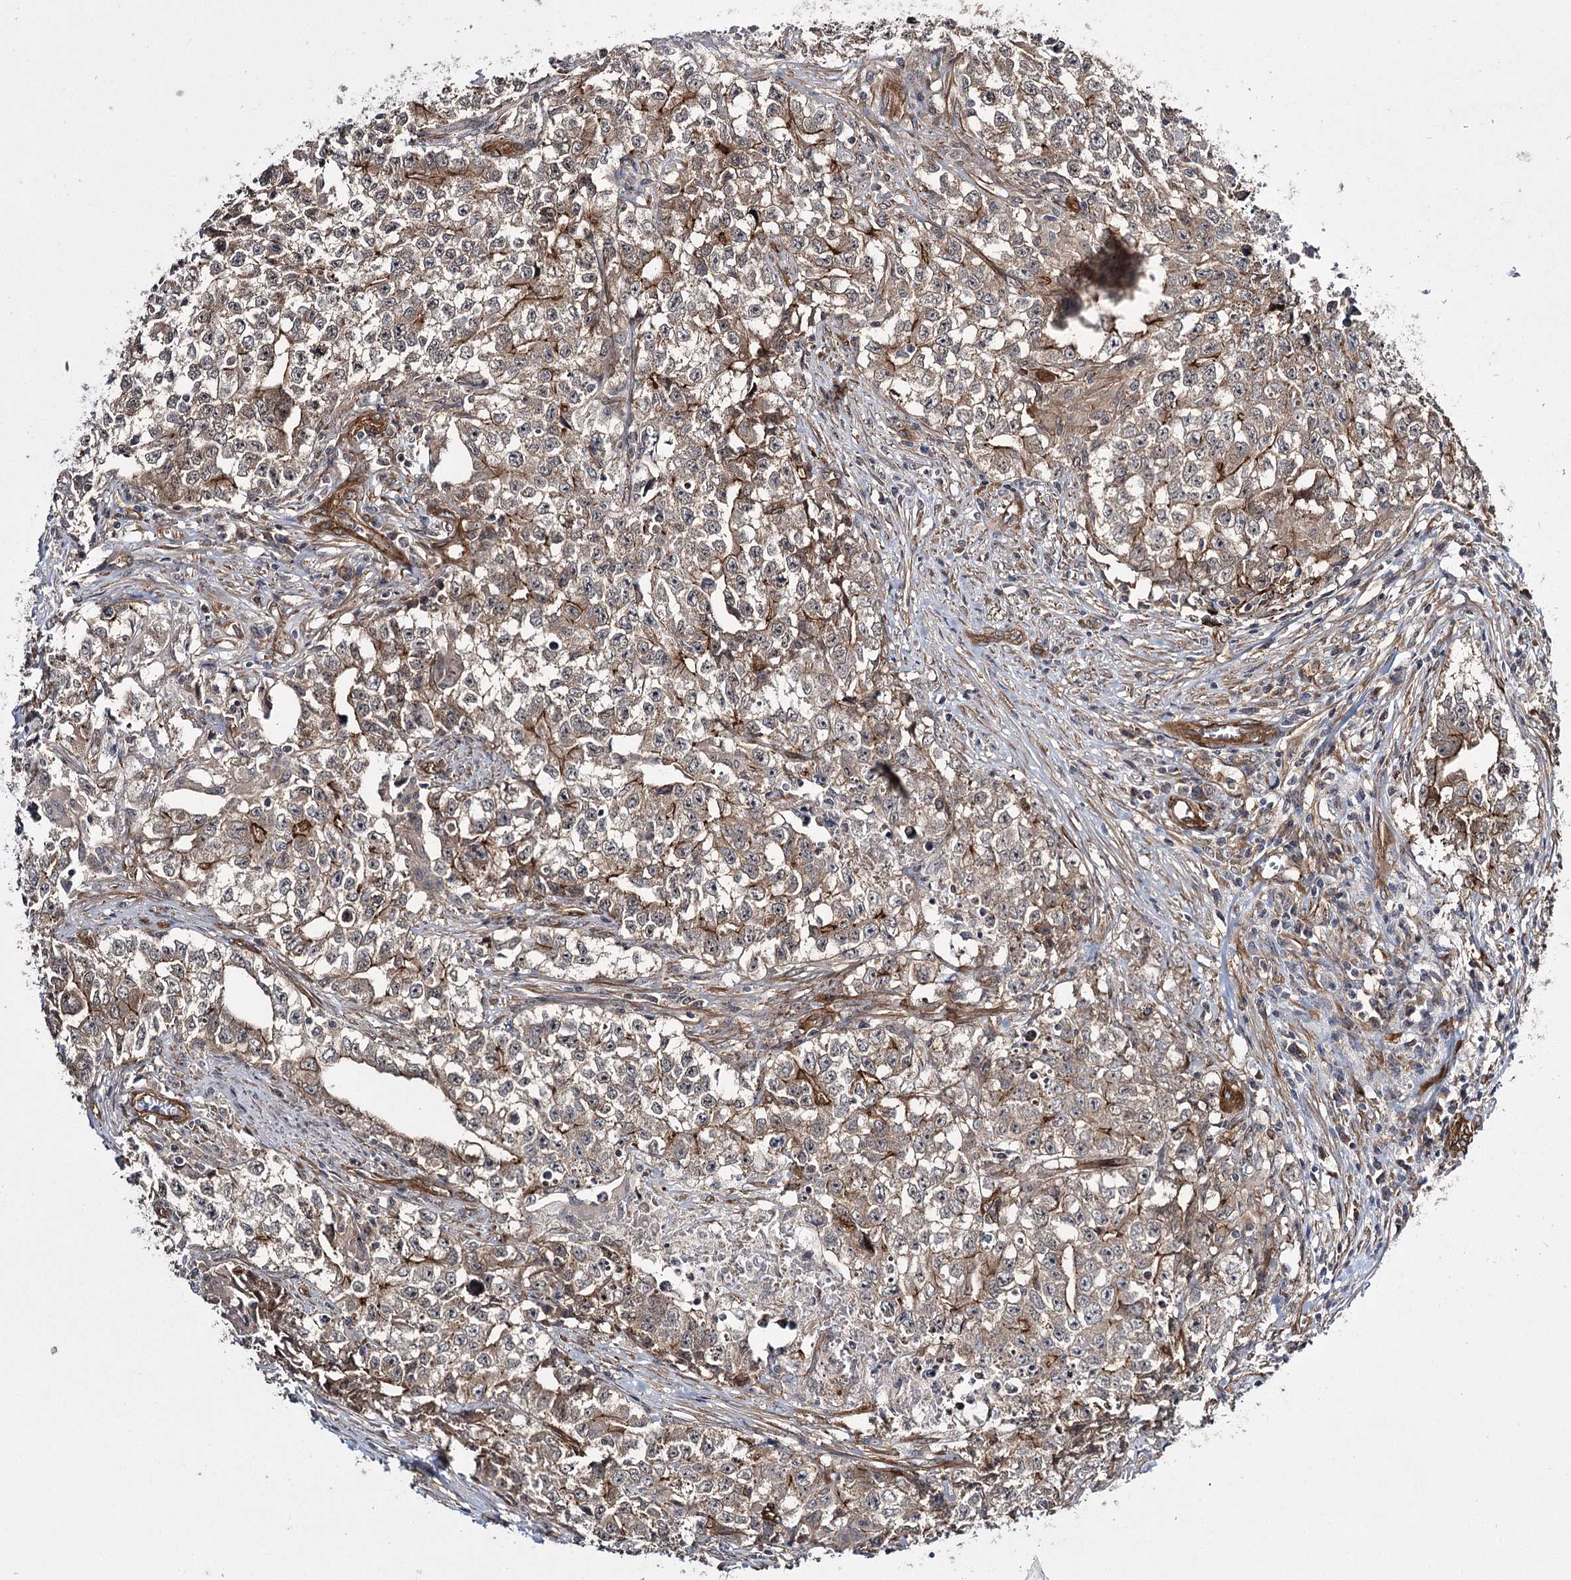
{"staining": {"intensity": "weak", "quantity": ">75%", "location": "cytoplasmic/membranous"}, "tissue": "testis cancer", "cell_type": "Tumor cells", "image_type": "cancer", "snomed": [{"axis": "morphology", "description": "Seminoma, NOS"}, {"axis": "morphology", "description": "Carcinoma, Embryonal, NOS"}, {"axis": "topography", "description": "Testis"}], "caption": "Immunohistochemical staining of seminoma (testis) shows low levels of weak cytoplasmic/membranous expression in about >75% of tumor cells. The protein of interest is shown in brown color, while the nuclei are stained blue.", "gene": "MYO1C", "patient": {"sex": "male", "age": 43}}